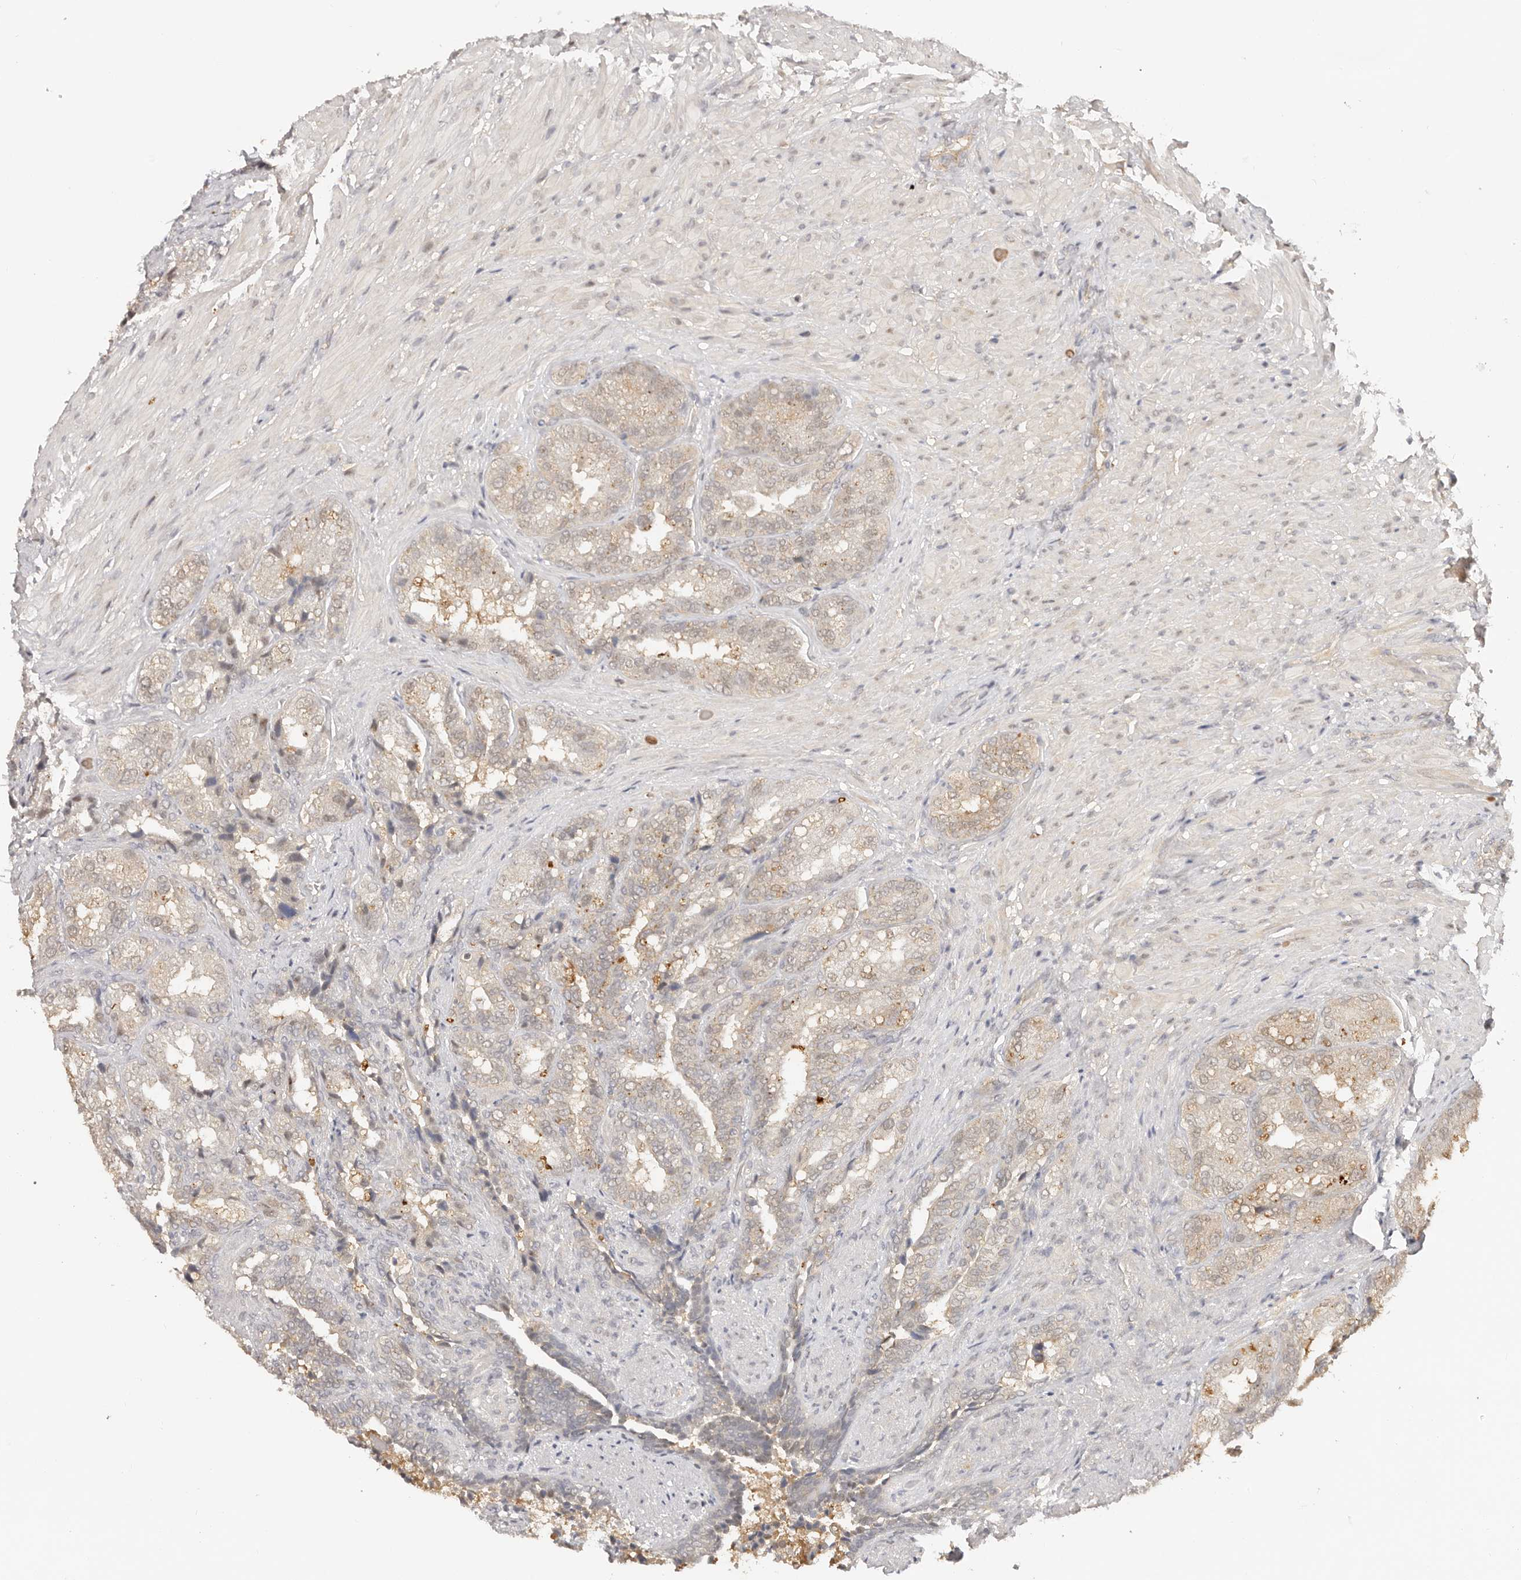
{"staining": {"intensity": "weak", "quantity": "25%-75%", "location": "cytoplasmic/membranous"}, "tissue": "seminal vesicle", "cell_type": "Glandular cells", "image_type": "normal", "snomed": [{"axis": "morphology", "description": "Normal tissue, NOS"}, {"axis": "topography", "description": "Seminal veicle"}, {"axis": "topography", "description": "Peripheral nerve tissue"}], "caption": "Approximately 25%-75% of glandular cells in normal human seminal vesicle show weak cytoplasmic/membranous protein staining as visualized by brown immunohistochemical staining.", "gene": "PSMA5", "patient": {"sex": "male", "age": 63}}